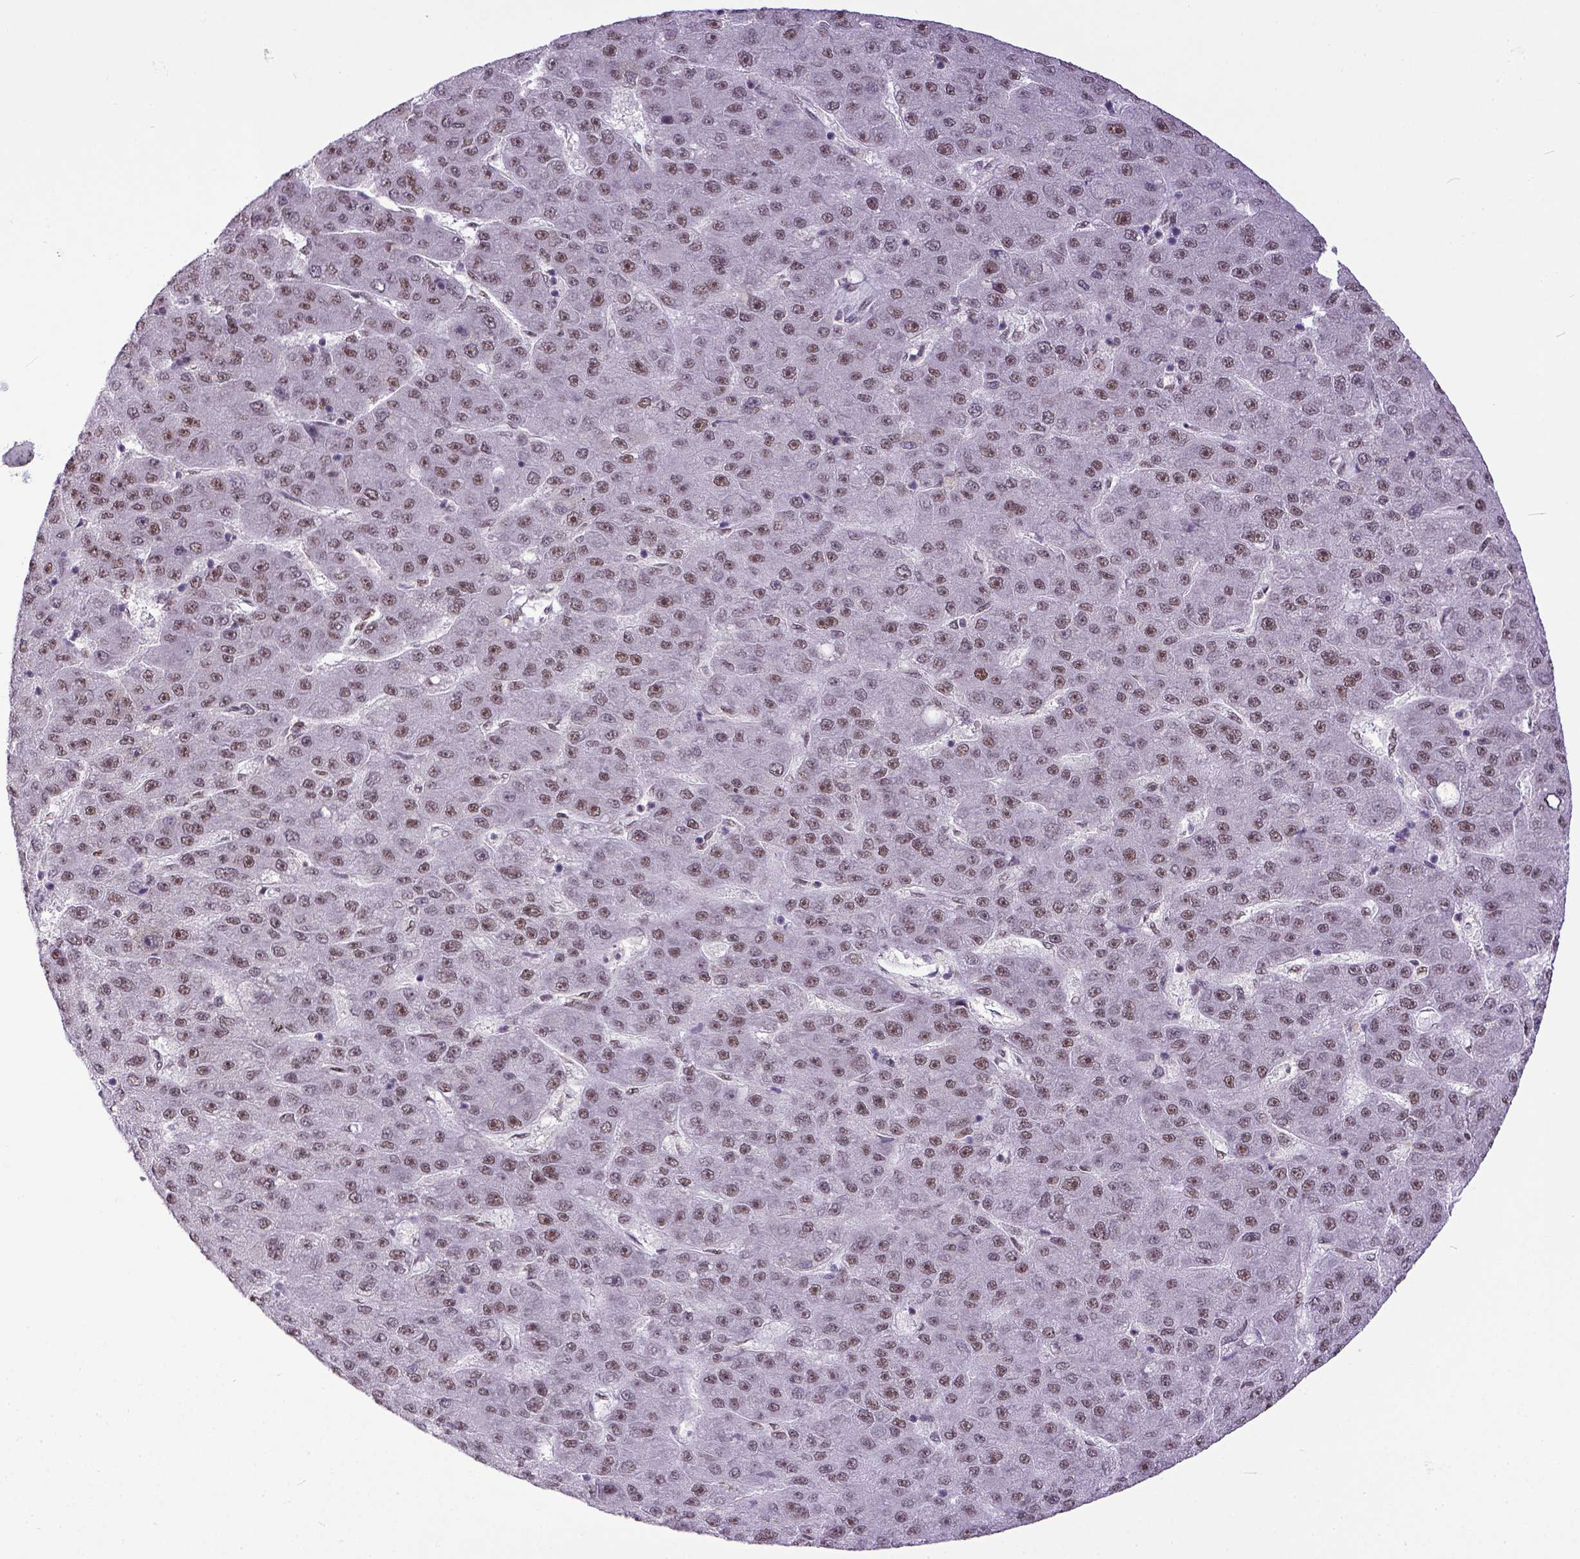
{"staining": {"intensity": "weak", "quantity": ">75%", "location": "nuclear"}, "tissue": "liver cancer", "cell_type": "Tumor cells", "image_type": "cancer", "snomed": [{"axis": "morphology", "description": "Carcinoma, Hepatocellular, NOS"}, {"axis": "topography", "description": "Liver"}], "caption": "There is low levels of weak nuclear expression in tumor cells of hepatocellular carcinoma (liver), as demonstrated by immunohistochemical staining (brown color).", "gene": "ERCC1", "patient": {"sex": "male", "age": 67}}